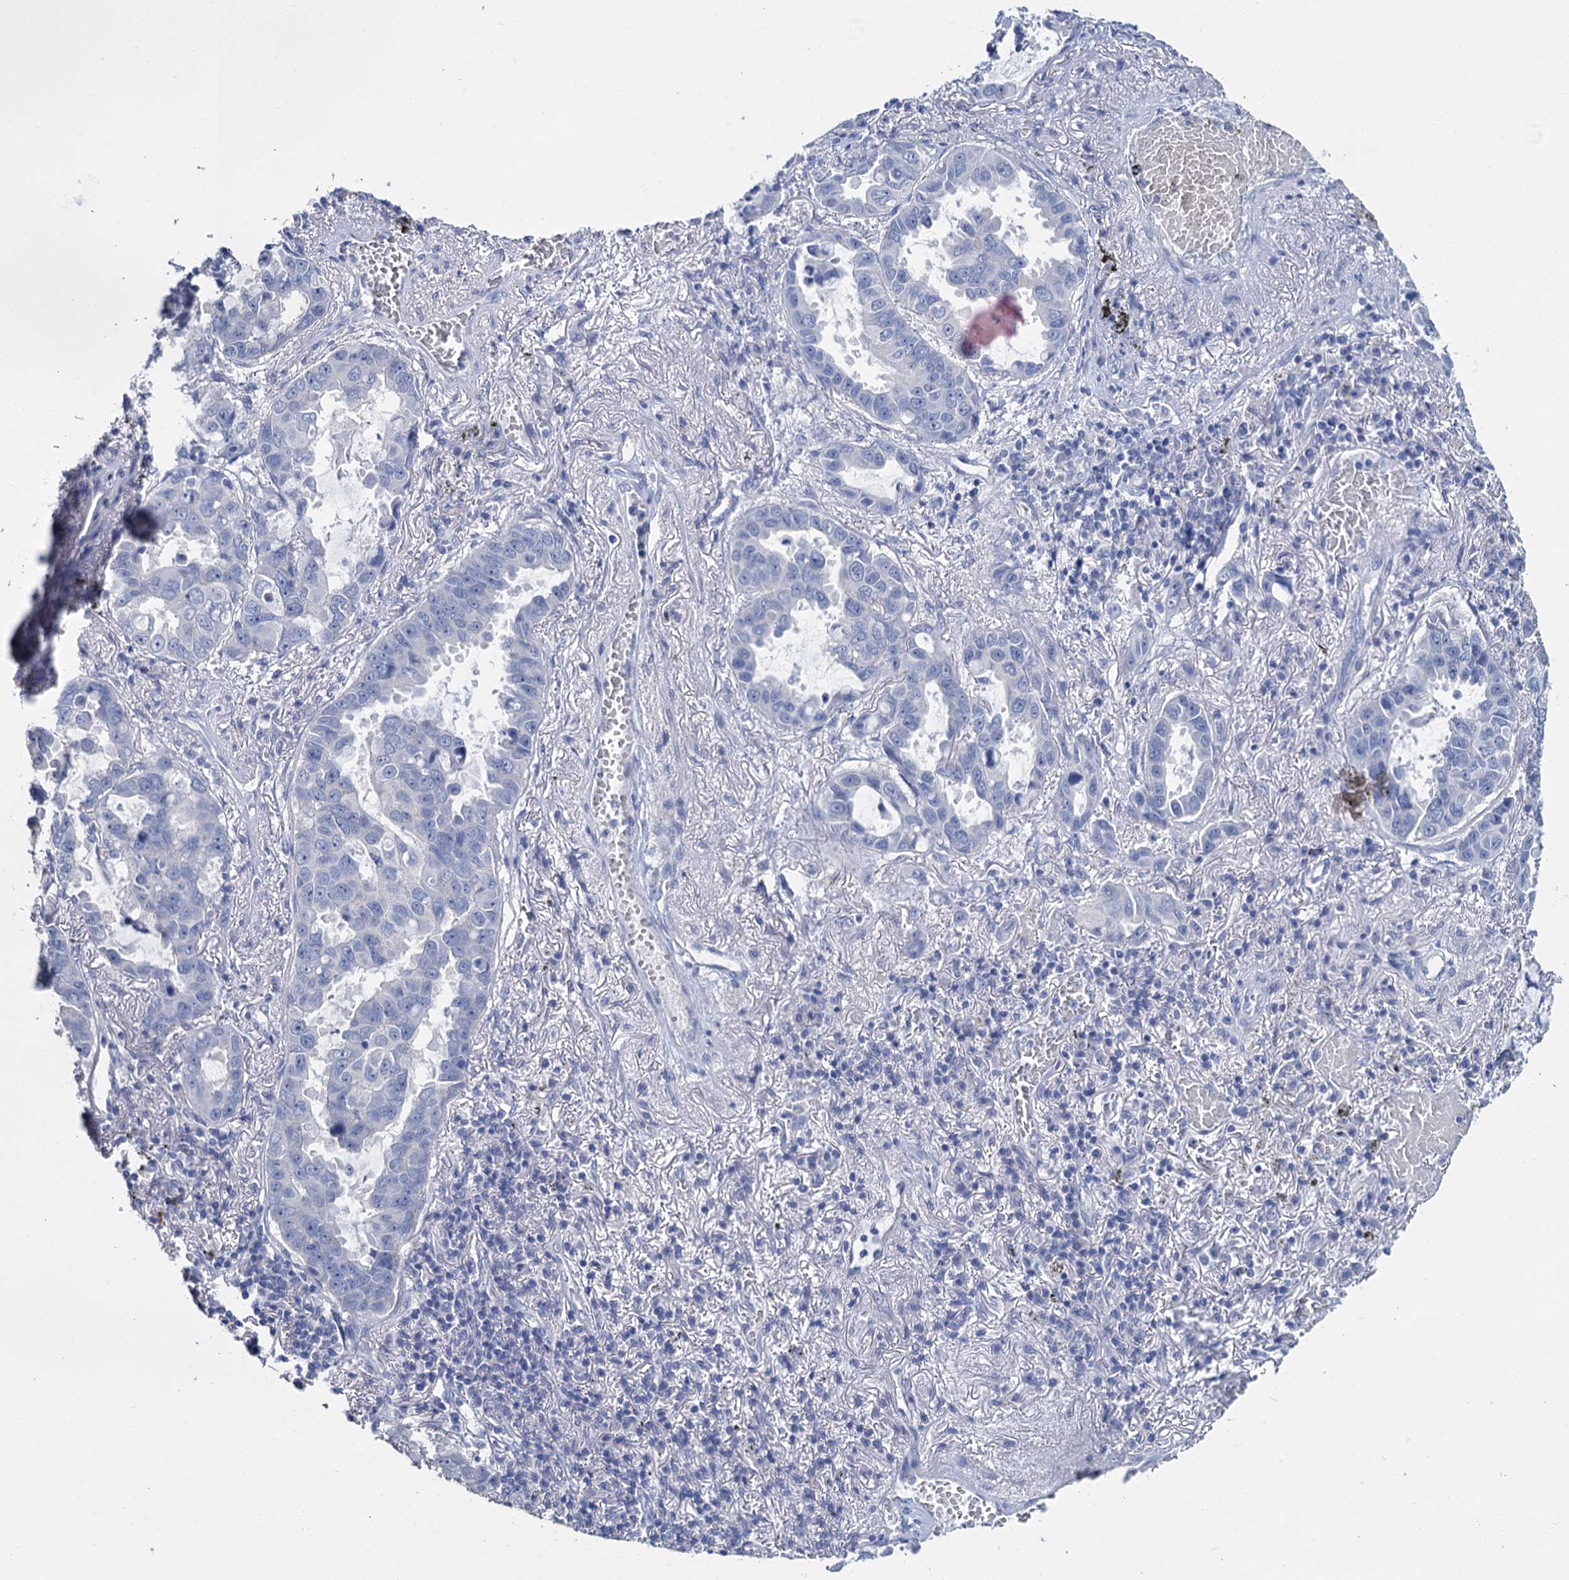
{"staining": {"intensity": "negative", "quantity": "none", "location": "none"}, "tissue": "lung cancer", "cell_type": "Tumor cells", "image_type": "cancer", "snomed": [{"axis": "morphology", "description": "Adenocarcinoma, NOS"}, {"axis": "topography", "description": "Lung"}], "caption": "Tumor cells show no significant positivity in lung adenocarcinoma. The staining was performed using DAB (3,3'-diaminobenzidine) to visualize the protein expression in brown, while the nuclei were stained in blue with hematoxylin (Magnification: 20x).", "gene": "SNCB", "patient": {"sex": "male", "age": 64}}